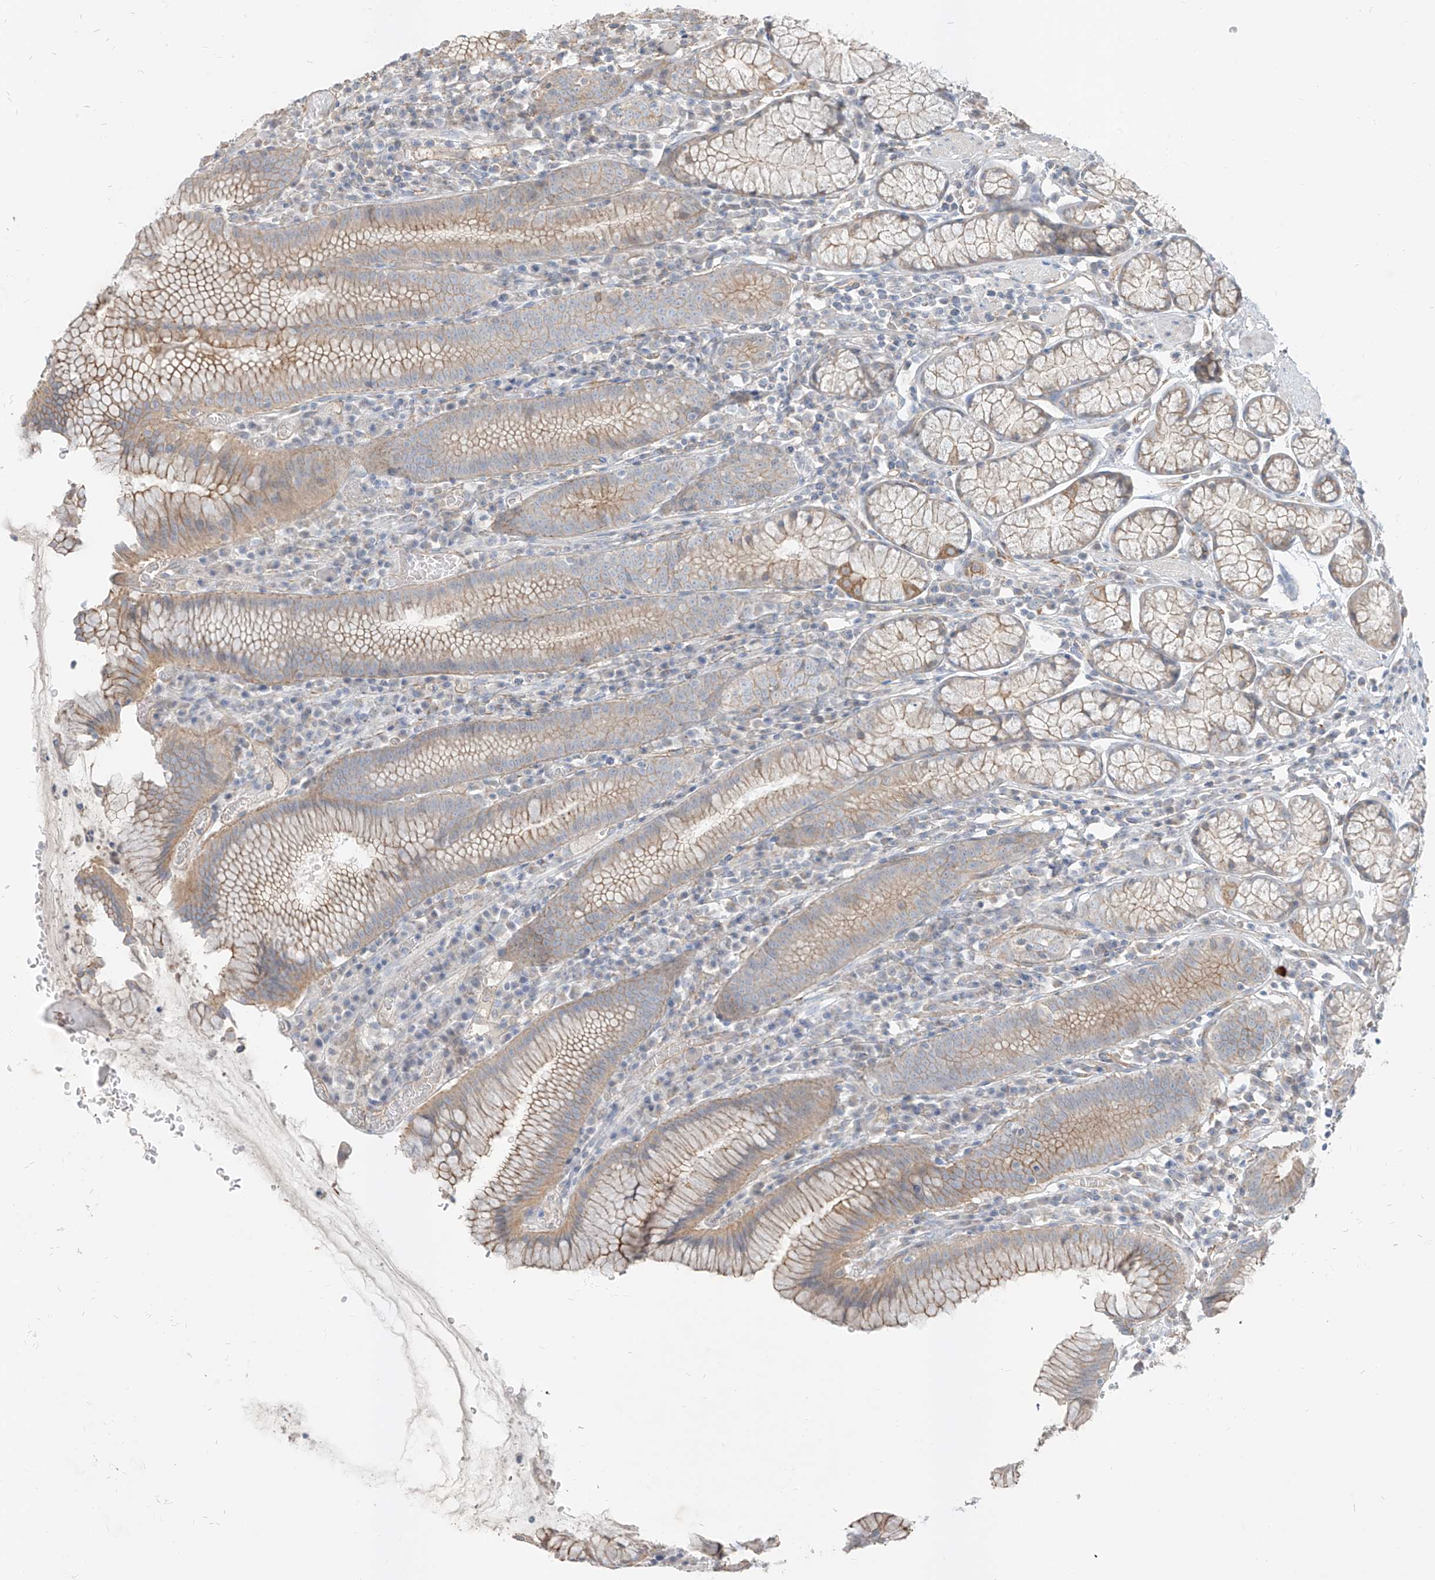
{"staining": {"intensity": "moderate", "quantity": ">75%", "location": "cytoplasmic/membranous"}, "tissue": "stomach", "cell_type": "Glandular cells", "image_type": "normal", "snomed": [{"axis": "morphology", "description": "Normal tissue, NOS"}, {"axis": "topography", "description": "Stomach"}], "caption": "Protein expression by IHC displays moderate cytoplasmic/membranous positivity in approximately >75% of glandular cells in normal stomach. (DAB (3,3'-diaminobenzidine) IHC with brightfield microscopy, high magnification).", "gene": "EPHX4", "patient": {"sex": "male", "age": 55}}